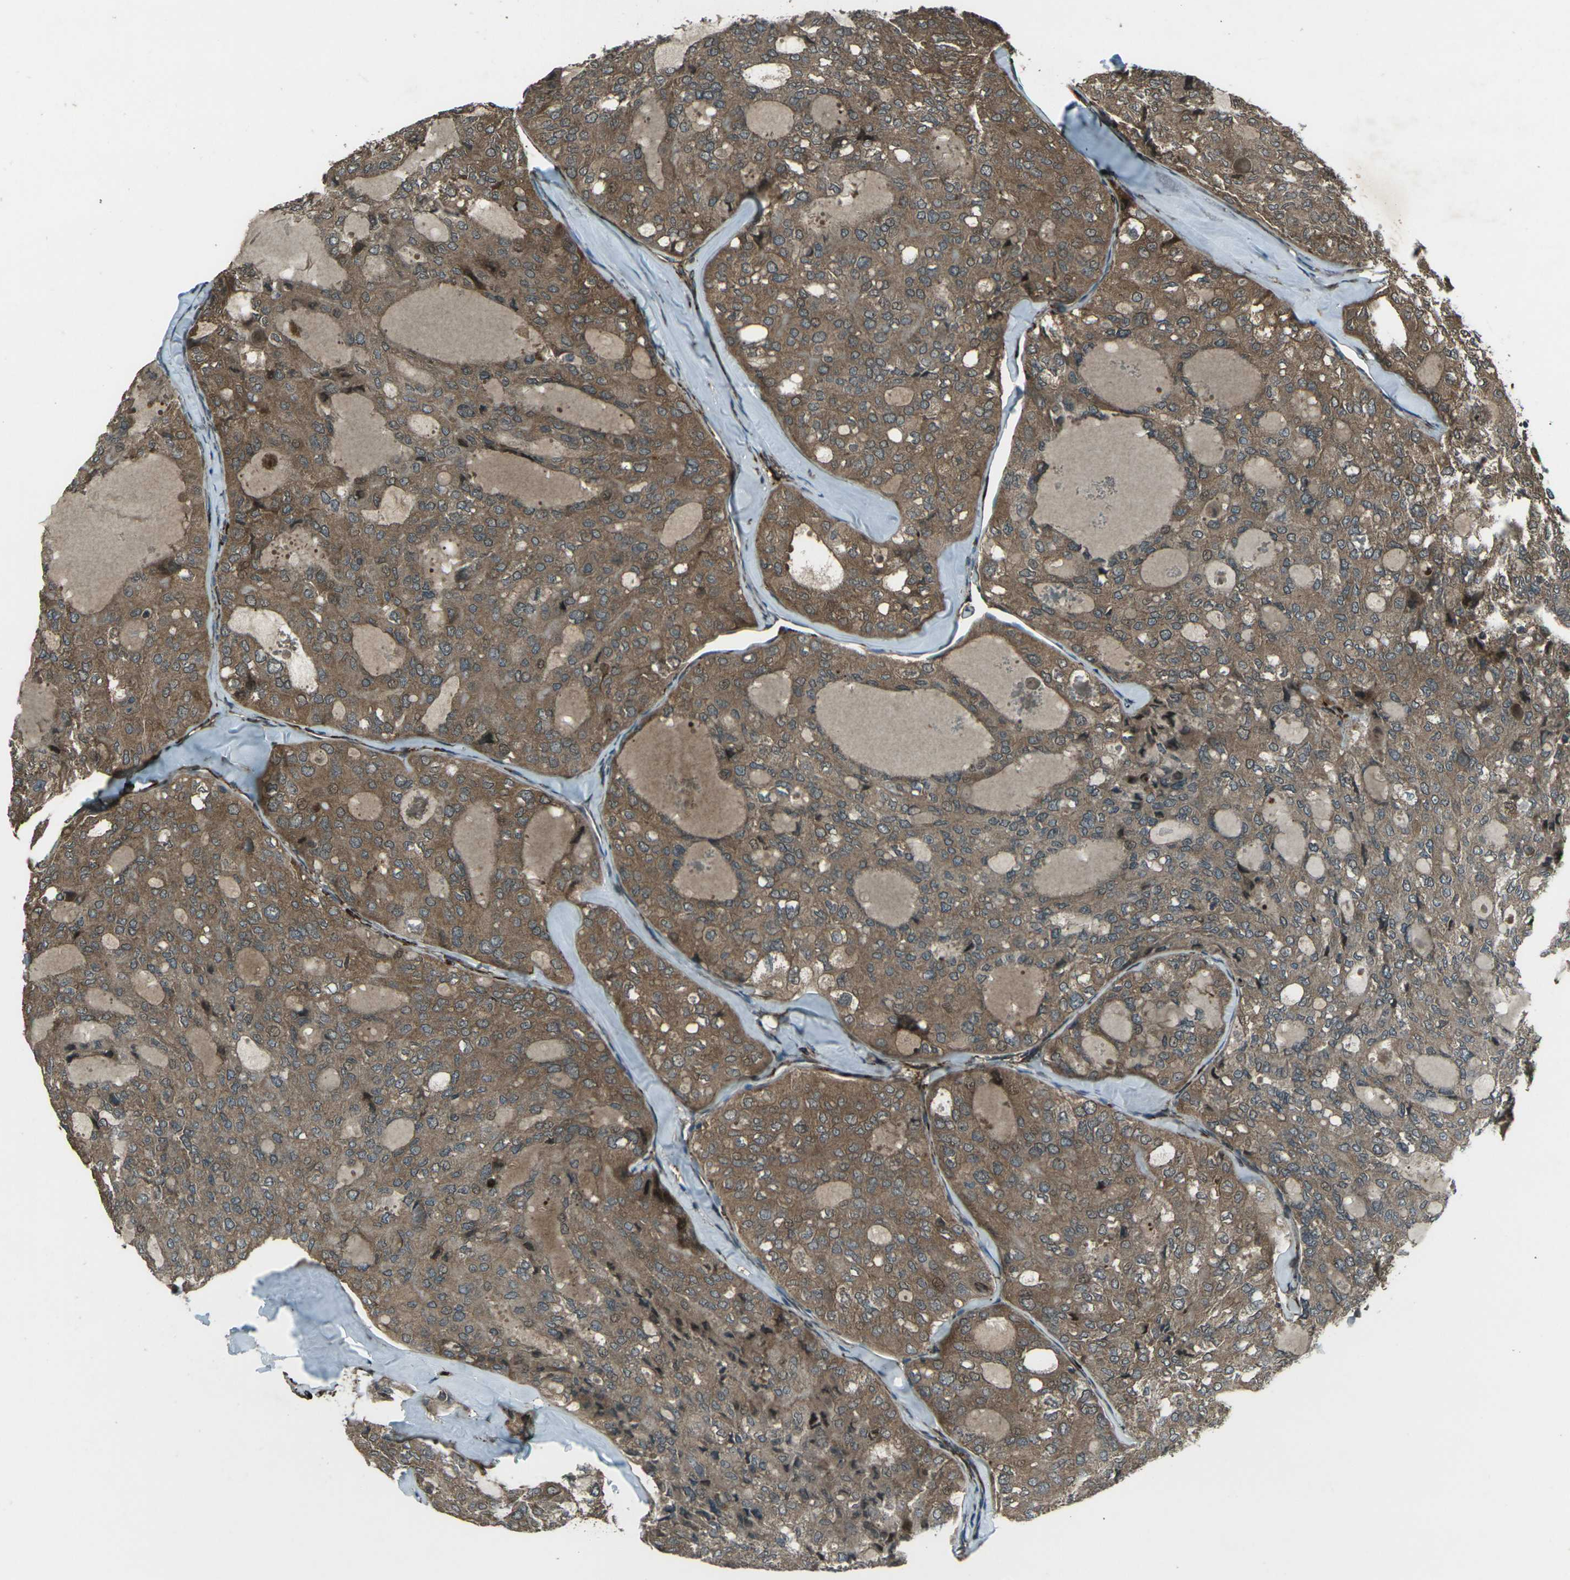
{"staining": {"intensity": "moderate", "quantity": ">75%", "location": "cytoplasmic/membranous"}, "tissue": "thyroid cancer", "cell_type": "Tumor cells", "image_type": "cancer", "snomed": [{"axis": "morphology", "description": "Follicular adenoma carcinoma, NOS"}, {"axis": "topography", "description": "Thyroid gland"}], "caption": "Thyroid follicular adenoma carcinoma stained with DAB immunohistochemistry (IHC) displays medium levels of moderate cytoplasmic/membranous expression in about >75% of tumor cells.", "gene": "LSMEM1", "patient": {"sex": "male", "age": 75}}